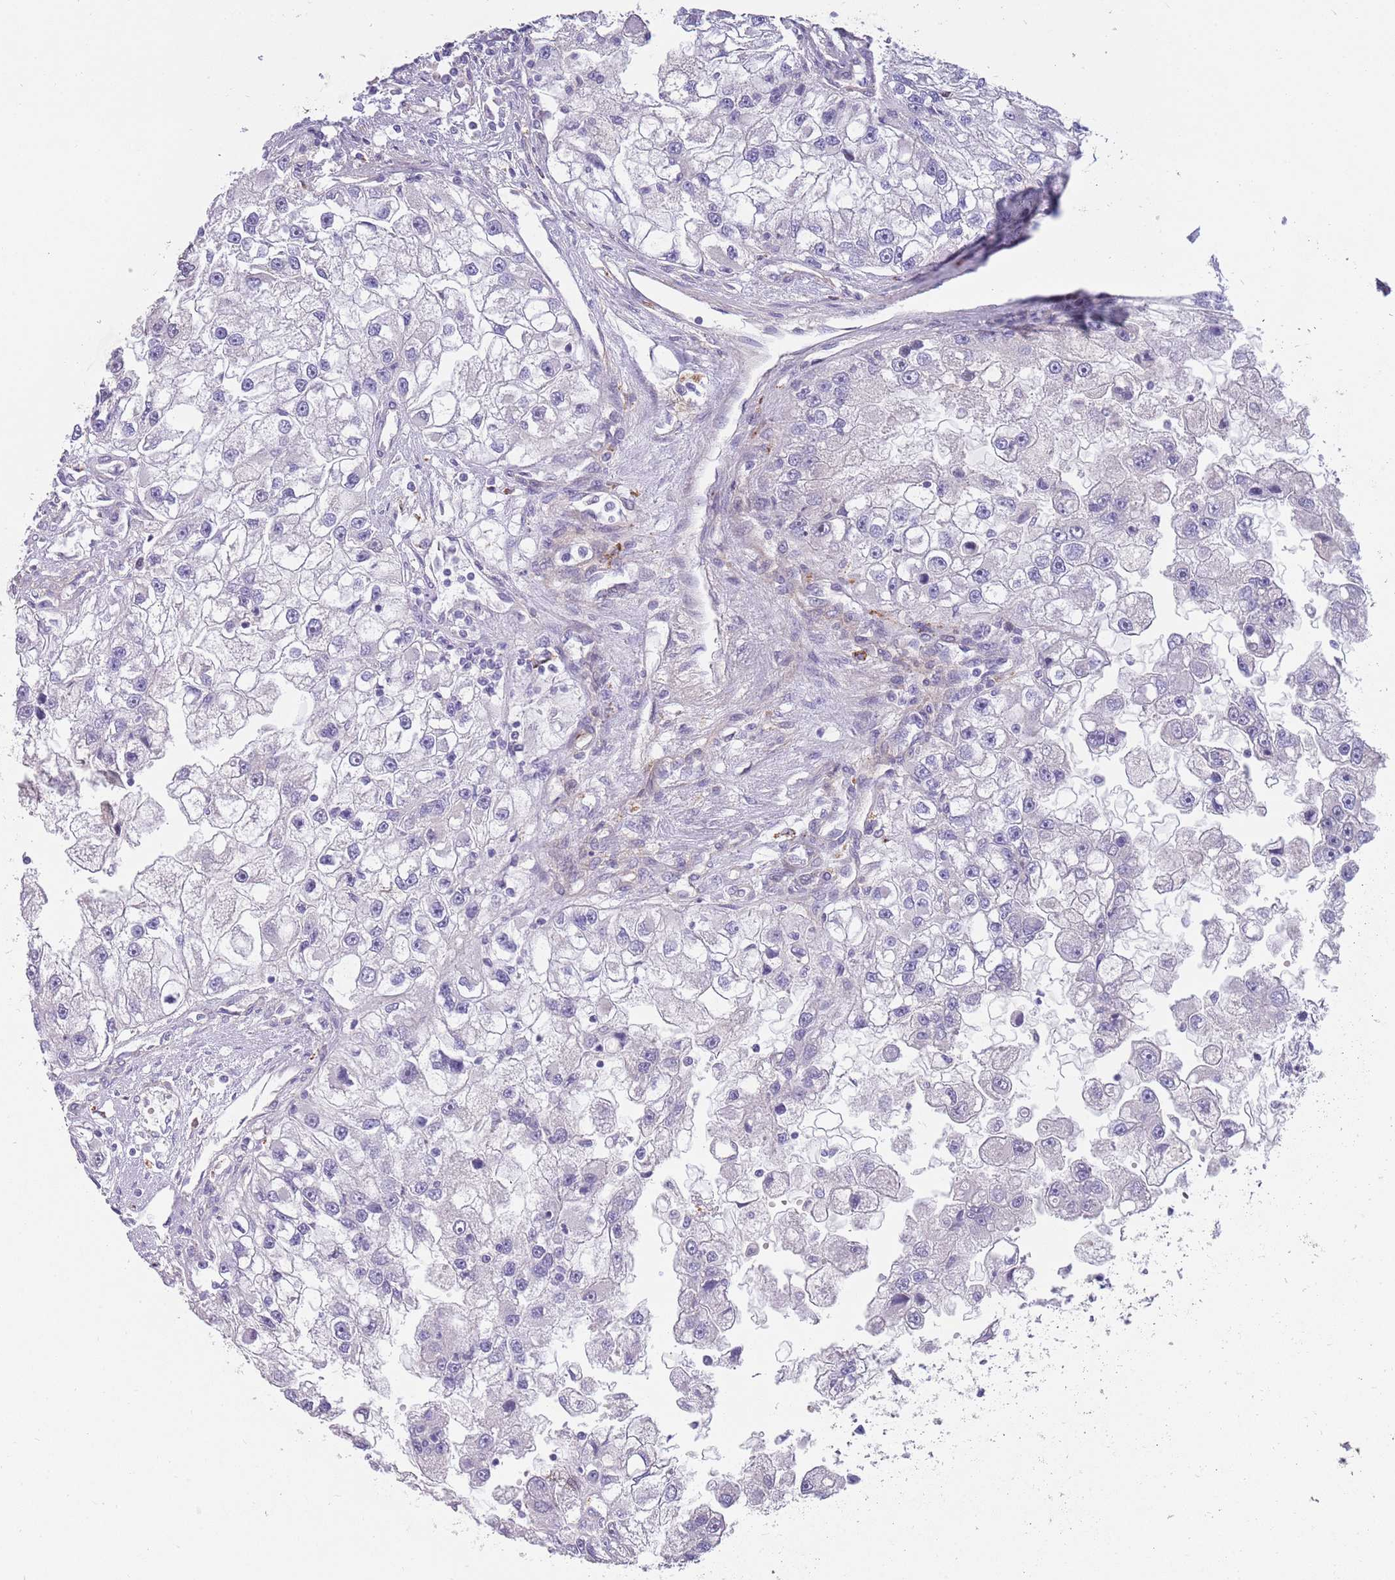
{"staining": {"intensity": "negative", "quantity": "none", "location": "none"}, "tissue": "renal cancer", "cell_type": "Tumor cells", "image_type": "cancer", "snomed": [{"axis": "morphology", "description": "Adenocarcinoma, NOS"}, {"axis": "topography", "description": "Kidney"}], "caption": "Tumor cells show no significant expression in renal cancer (adenocarcinoma).", "gene": "PIMREG", "patient": {"sex": "male", "age": 63}}